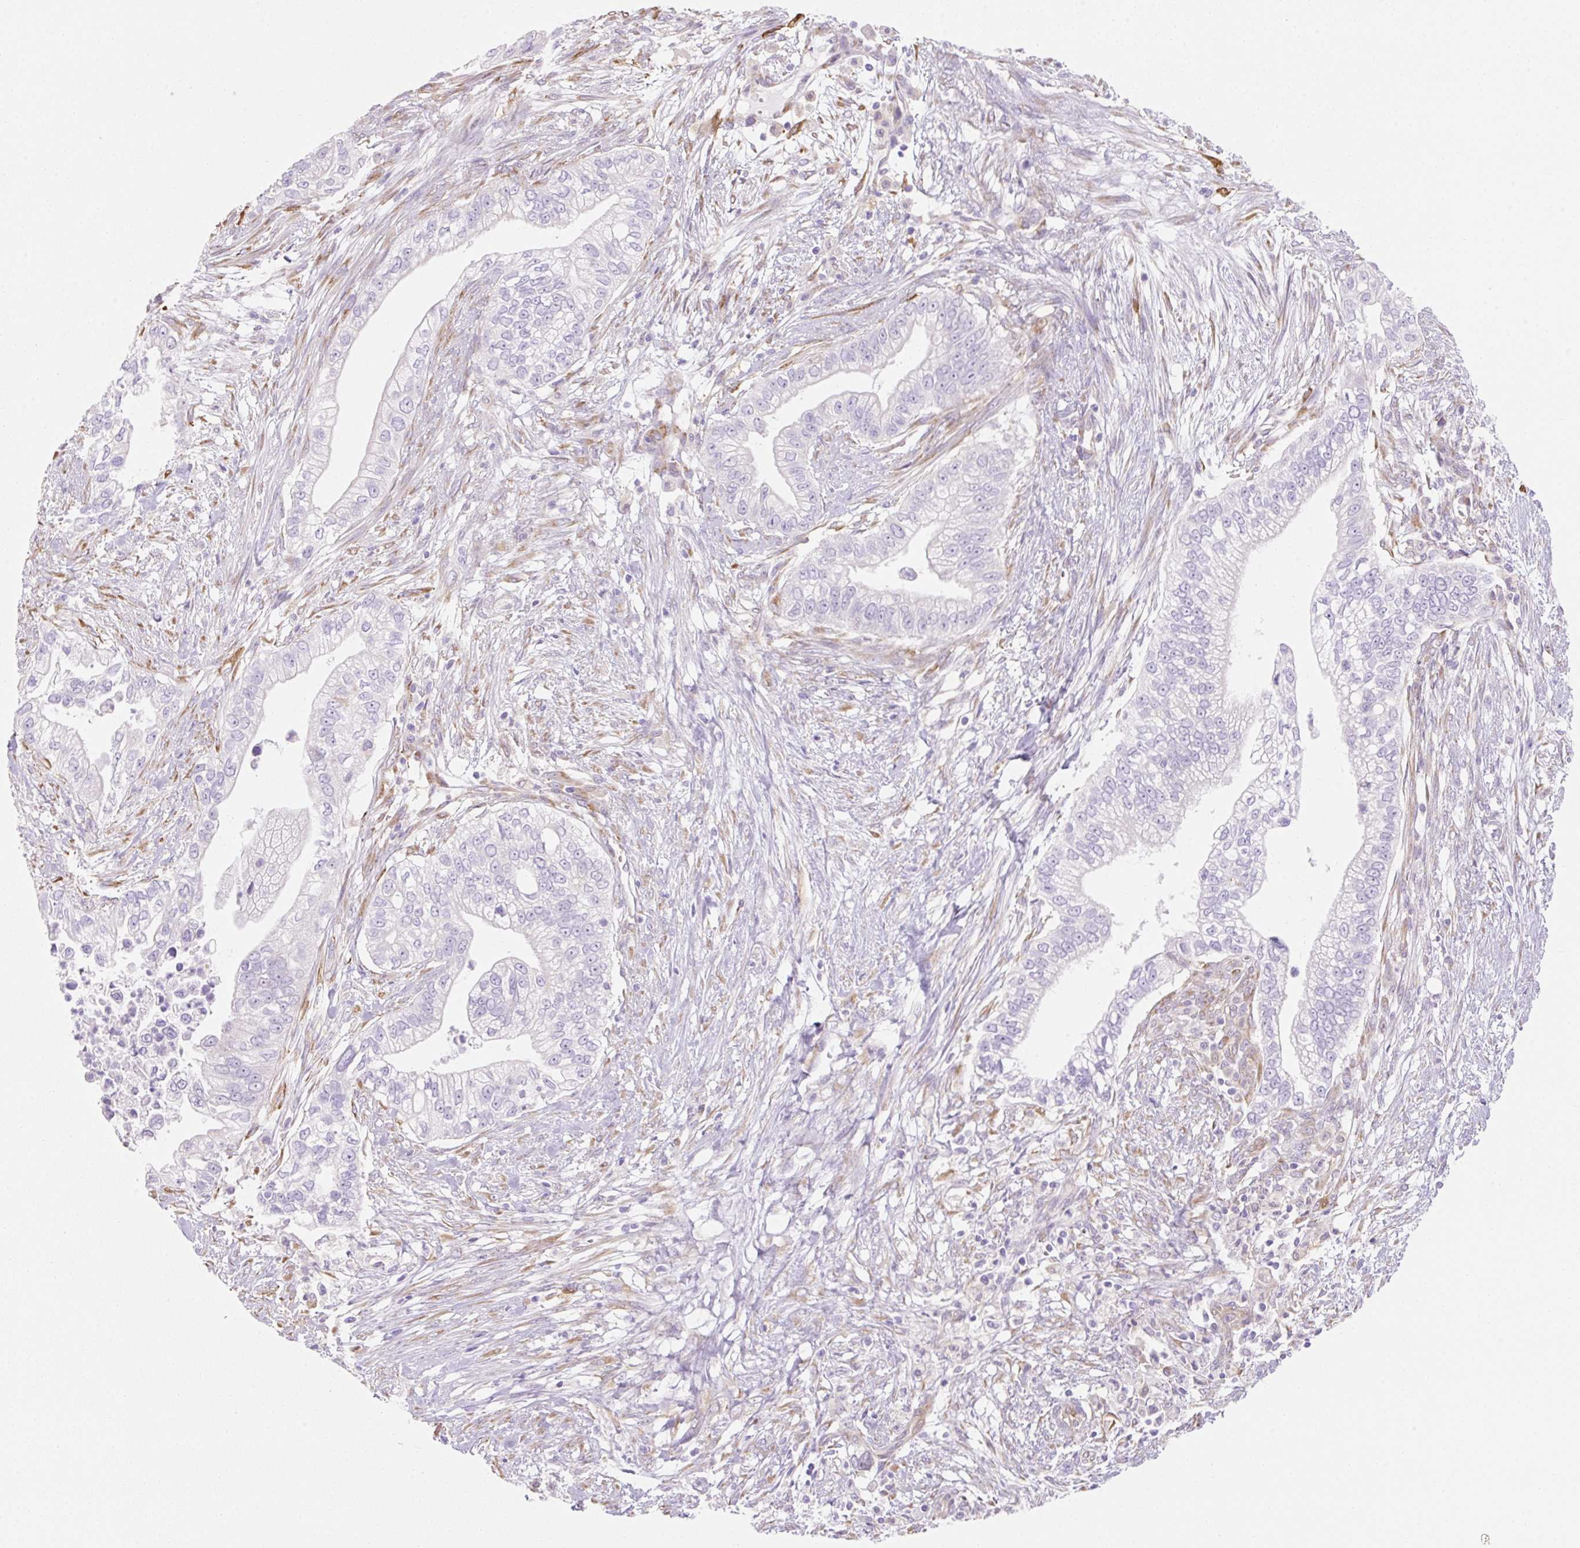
{"staining": {"intensity": "negative", "quantity": "none", "location": "none"}, "tissue": "pancreatic cancer", "cell_type": "Tumor cells", "image_type": "cancer", "snomed": [{"axis": "morphology", "description": "Adenocarcinoma, NOS"}, {"axis": "topography", "description": "Pancreas"}], "caption": "The histopathology image shows no significant staining in tumor cells of pancreatic cancer (adenocarcinoma).", "gene": "FABP5", "patient": {"sex": "male", "age": 70}}